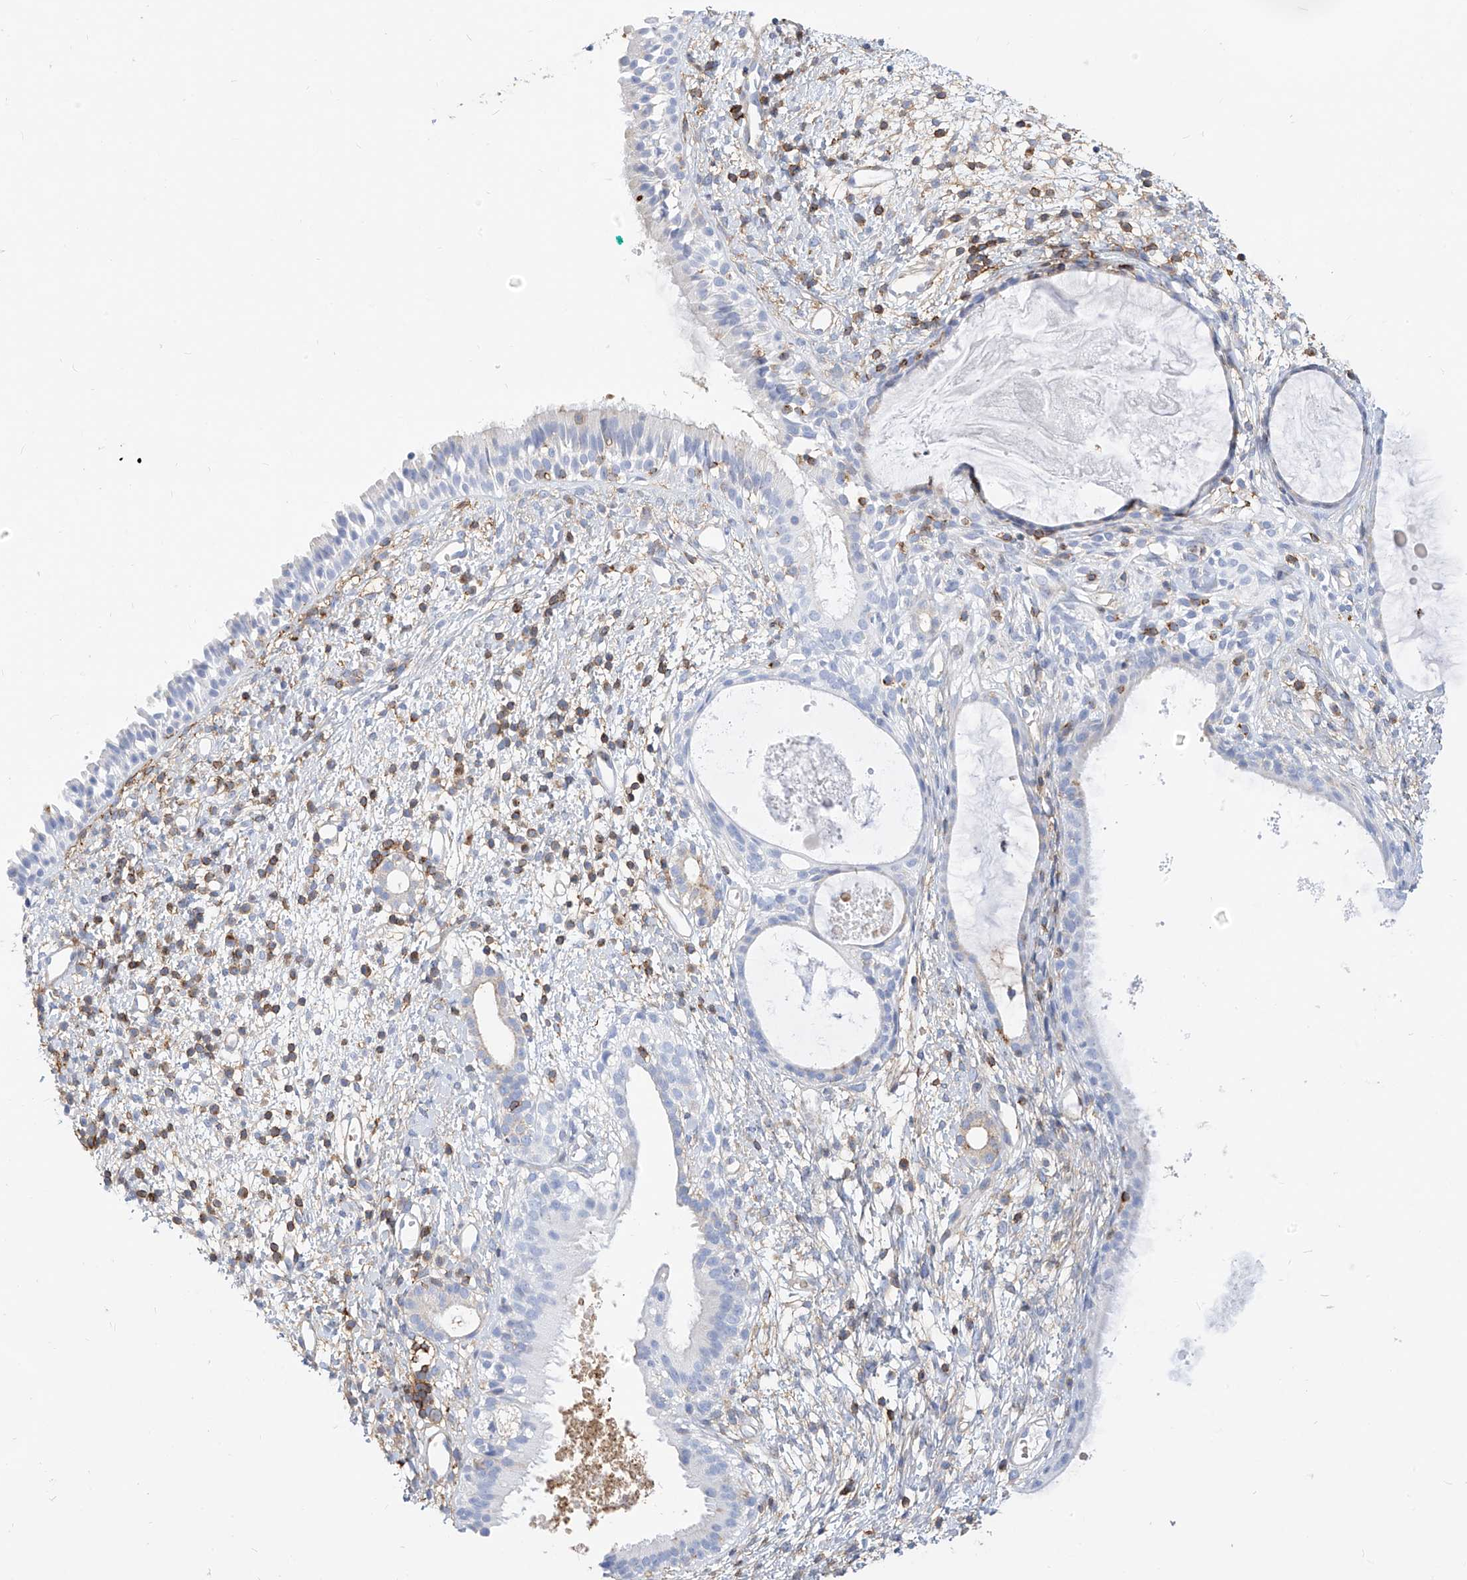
{"staining": {"intensity": "negative", "quantity": "none", "location": "none"}, "tissue": "nasopharynx", "cell_type": "Respiratory epithelial cells", "image_type": "normal", "snomed": [{"axis": "morphology", "description": "Normal tissue, NOS"}, {"axis": "topography", "description": "Nasopharynx"}], "caption": "DAB (3,3'-diaminobenzidine) immunohistochemical staining of benign human nasopharynx displays no significant staining in respiratory epithelial cells.", "gene": "TXNDC9", "patient": {"sex": "male", "age": 22}}